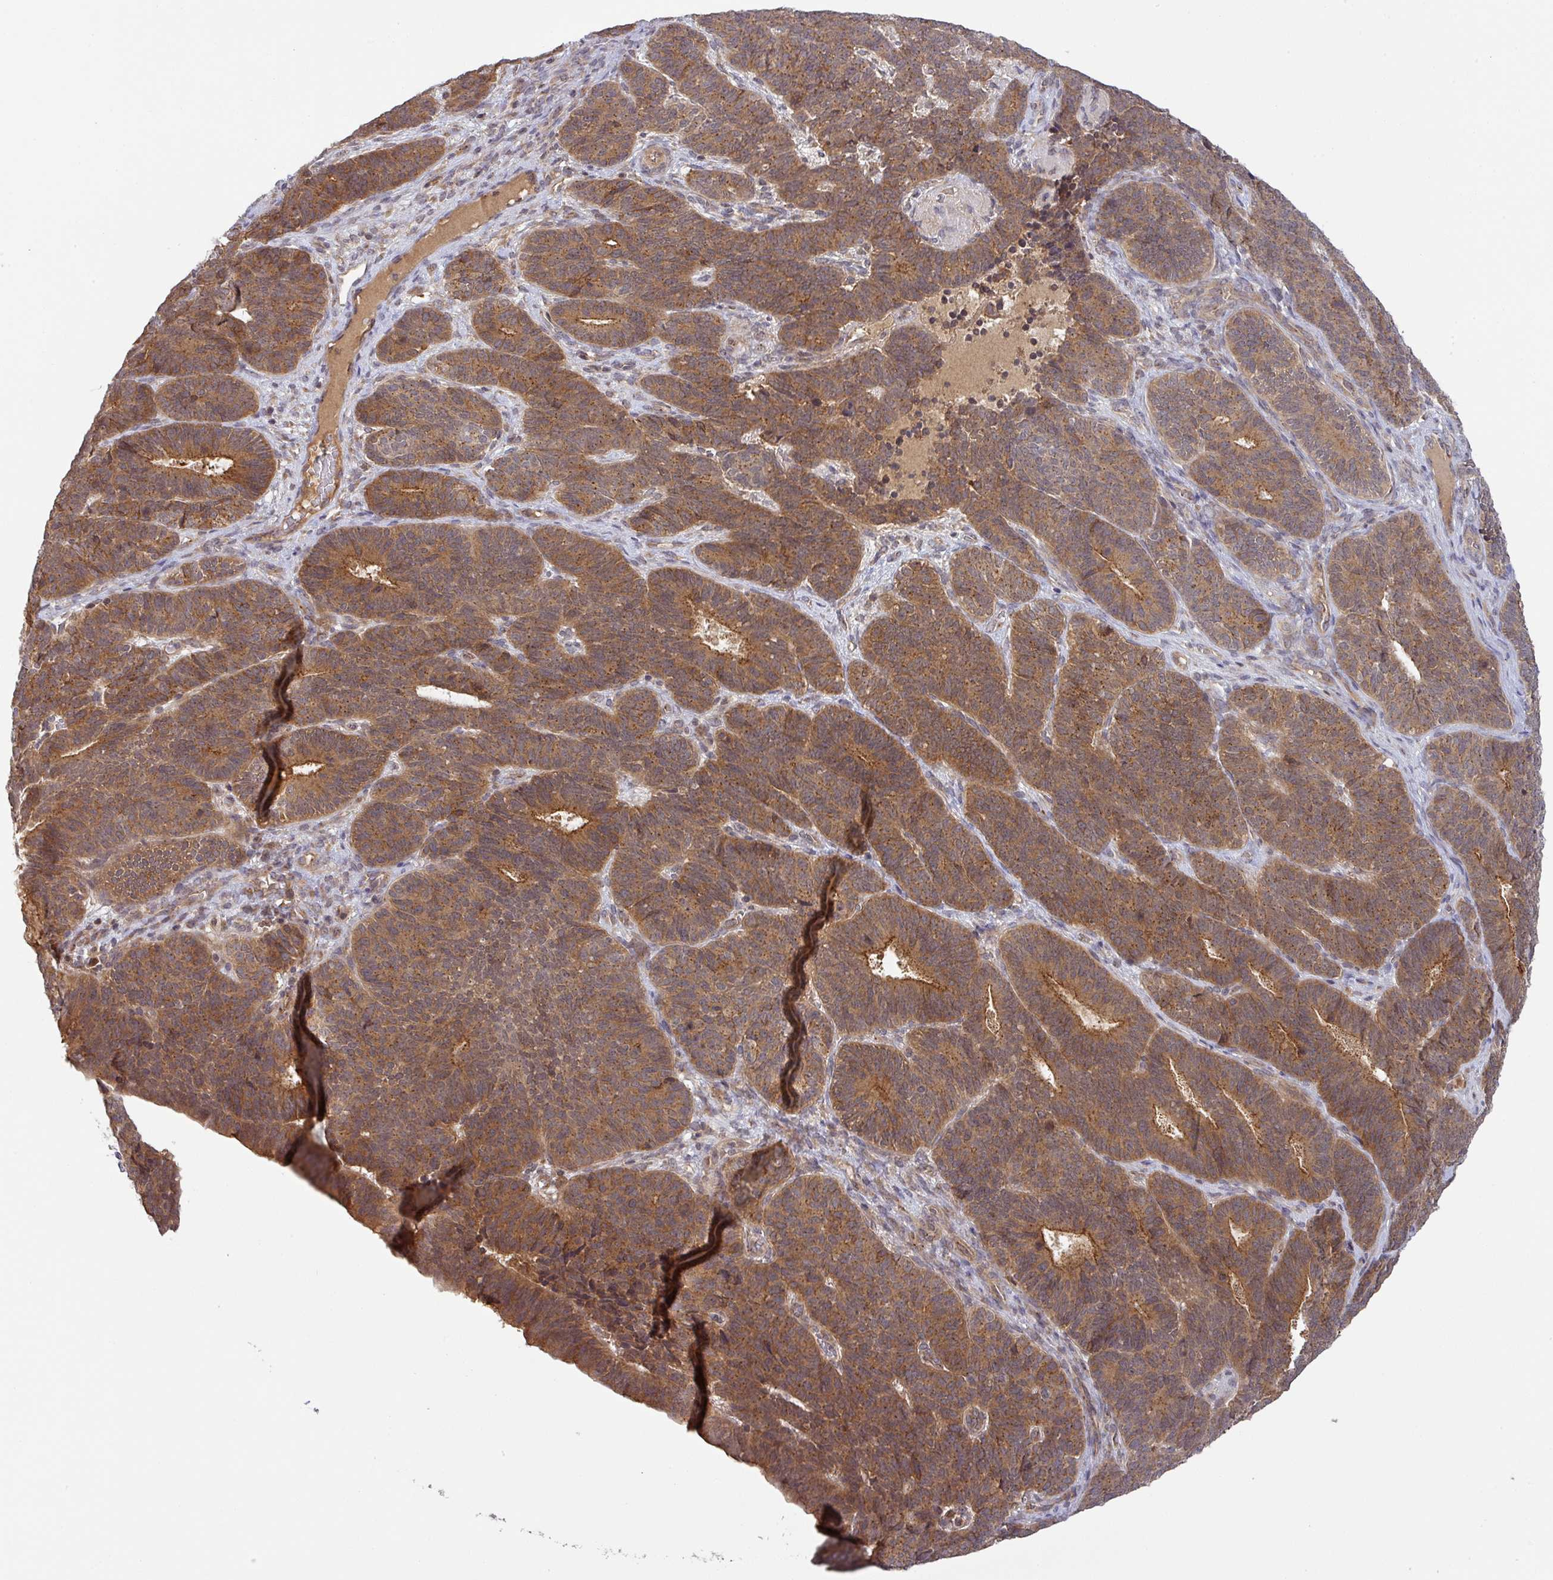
{"staining": {"intensity": "moderate", "quantity": ">75%", "location": "cytoplasmic/membranous"}, "tissue": "endometrial cancer", "cell_type": "Tumor cells", "image_type": "cancer", "snomed": [{"axis": "morphology", "description": "Adenocarcinoma, NOS"}, {"axis": "topography", "description": "Endometrium"}], "caption": "High-power microscopy captured an immunohistochemistry image of endometrial adenocarcinoma, revealing moderate cytoplasmic/membranous staining in approximately >75% of tumor cells.", "gene": "CCDC121", "patient": {"sex": "female", "age": 70}}